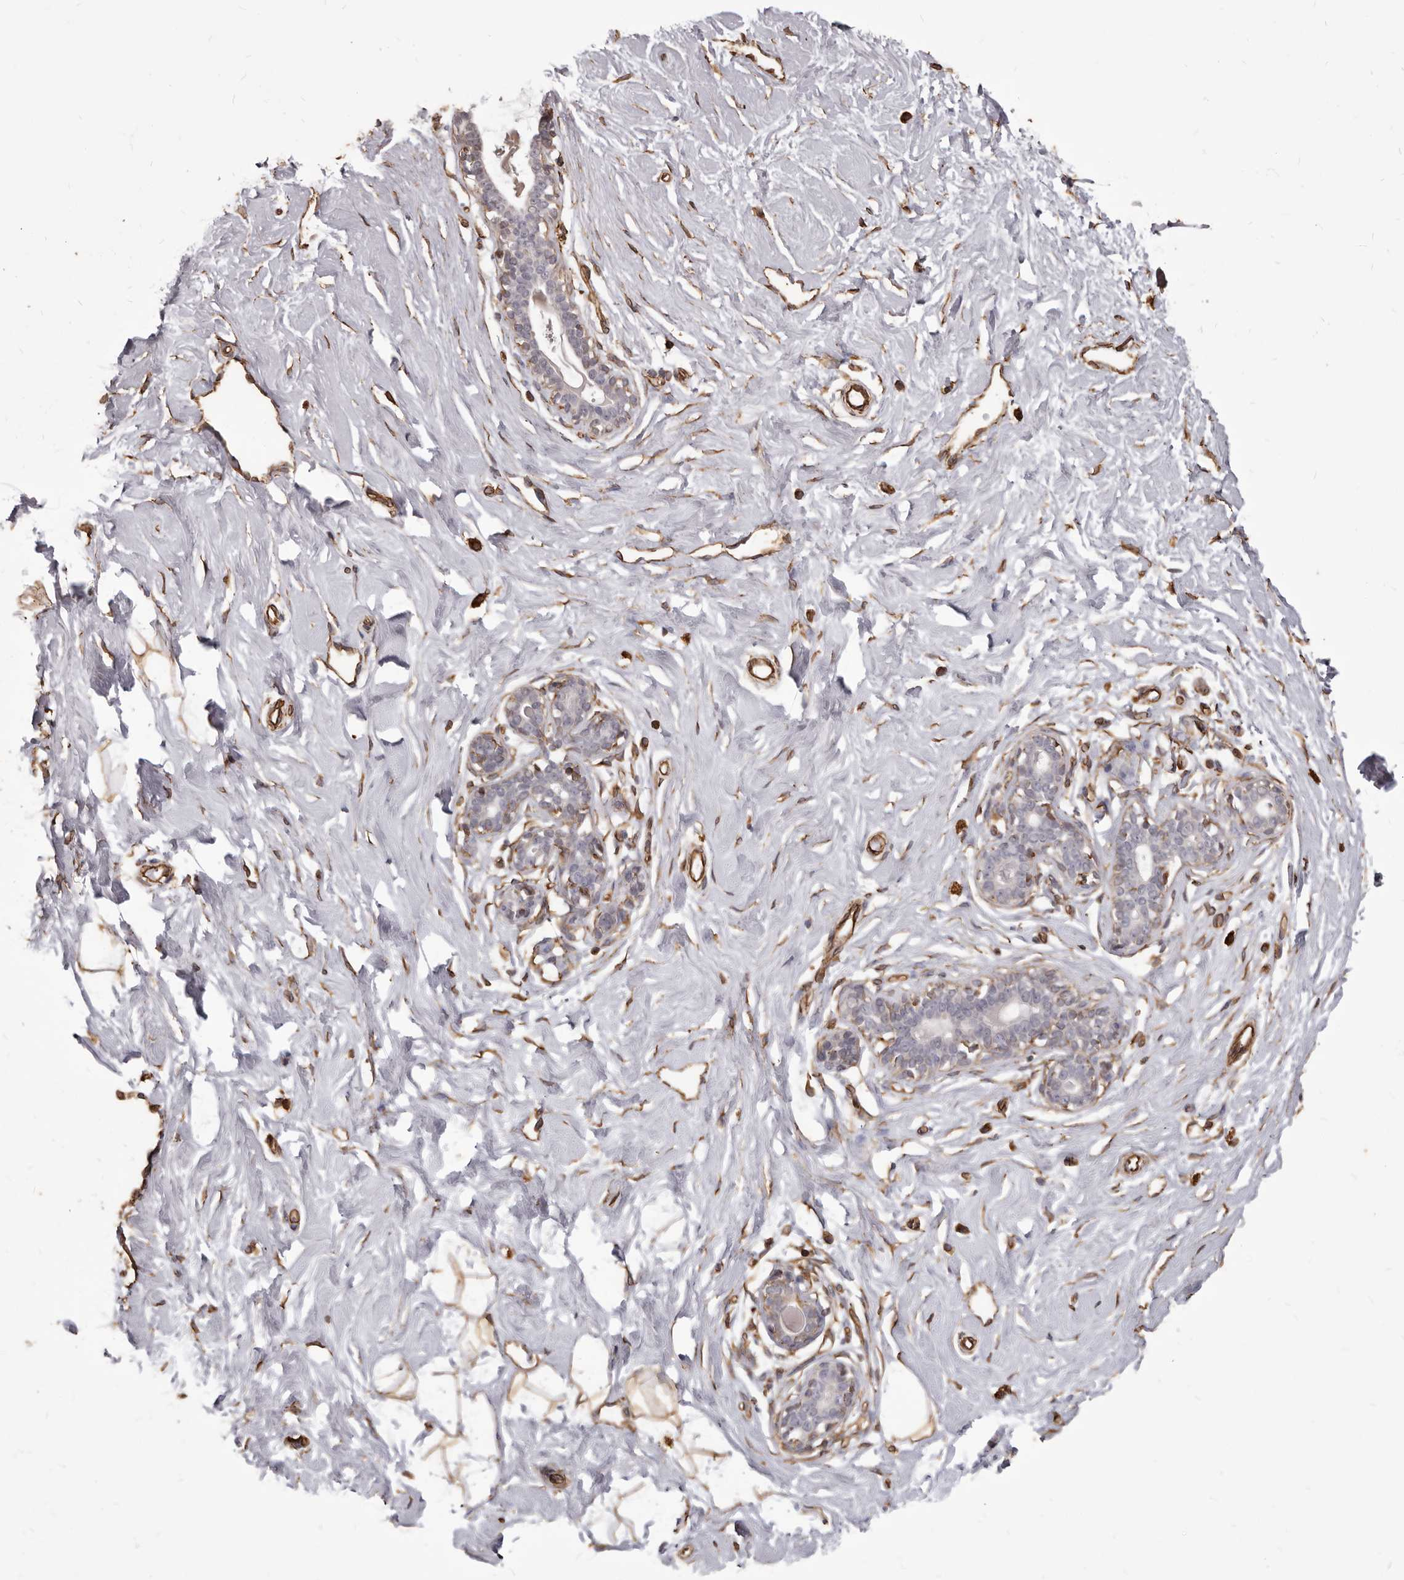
{"staining": {"intensity": "moderate", "quantity": ">75%", "location": "cytoplasmic/membranous"}, "tissue": "breast", "cell_type": "Adipocytes", "image_type": "normal", "snomed": [{"axis": "morphology", "description": "Normal tissue, NOS"}, {"axis": "morphology", "description": "Adenoma, NOS"}, {"axis": "topography", "description": "Breast"}], "caption": "High-power microscopy captured an IHC photomicrograph of normal breast, revealing moderate cytoplasmic/membranous staining in about >75% of adipocytes.", "gene": "MTURN", "patient": {"sex": "female", "age": 23}}